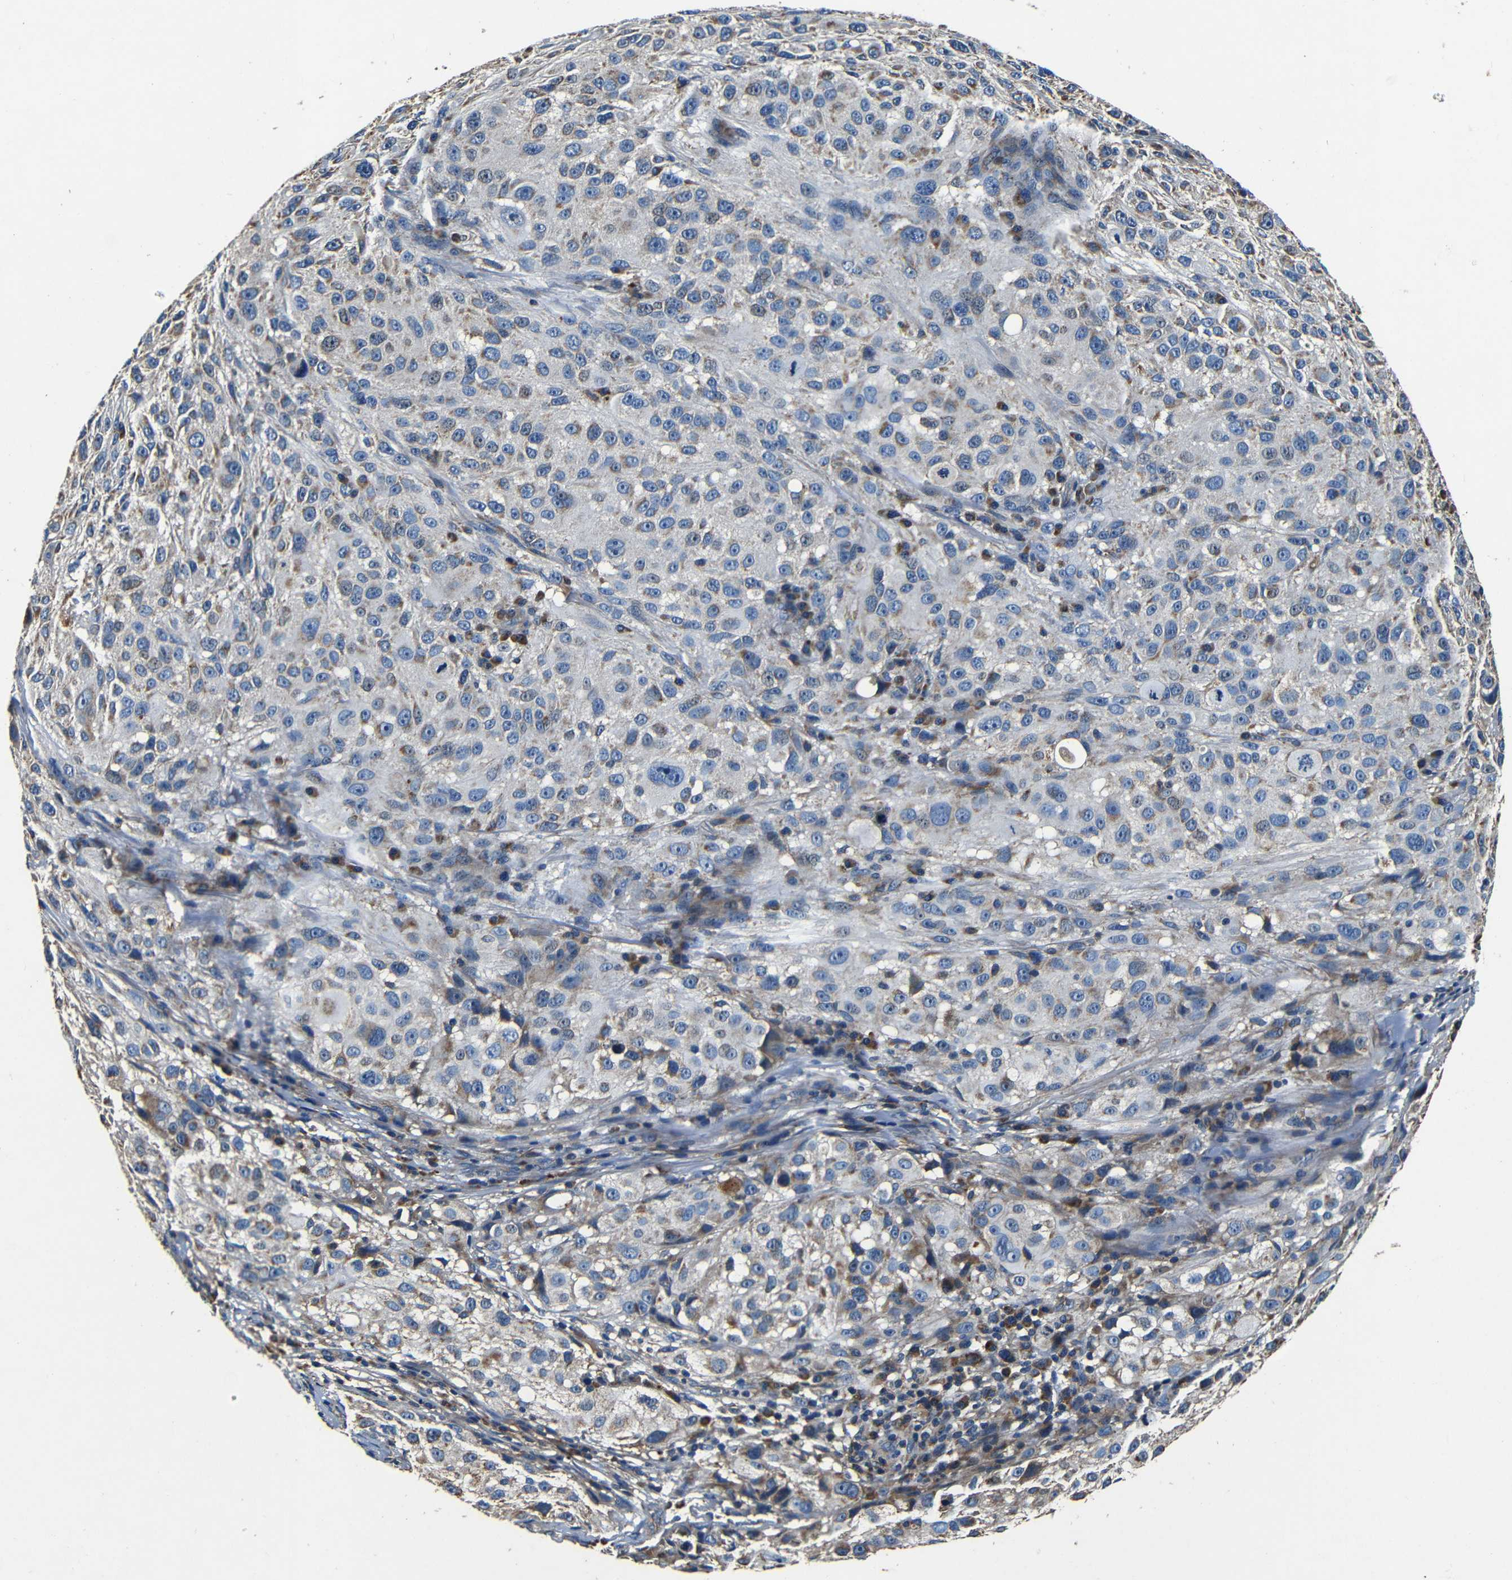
{"staining": {"intensity": "negative", "quantity": "none", "location": "none"}, "tissue": "melanoma", "cell_type": "Tumor cells", "image_type": "cancer", "snomed": [{"axis": "morphology", "description": "Necrosis, NOS"}, {"axis": "morphology", "description": "Malignant melanoma, NOS"}, {"axis": "topography", "description": "Skin"}], "caption": "Protein analysis of malignant melanoma shows no significant positivity in tumor cells. Brightfield microscopy of immunohistochemistry stained with DAB (3,3'-diaminobenzidine) (brown) and hematoxylin (blue), captured at high magnification.", "gene": "MTX1", "patient": {"sex": "female", "age": 87}}